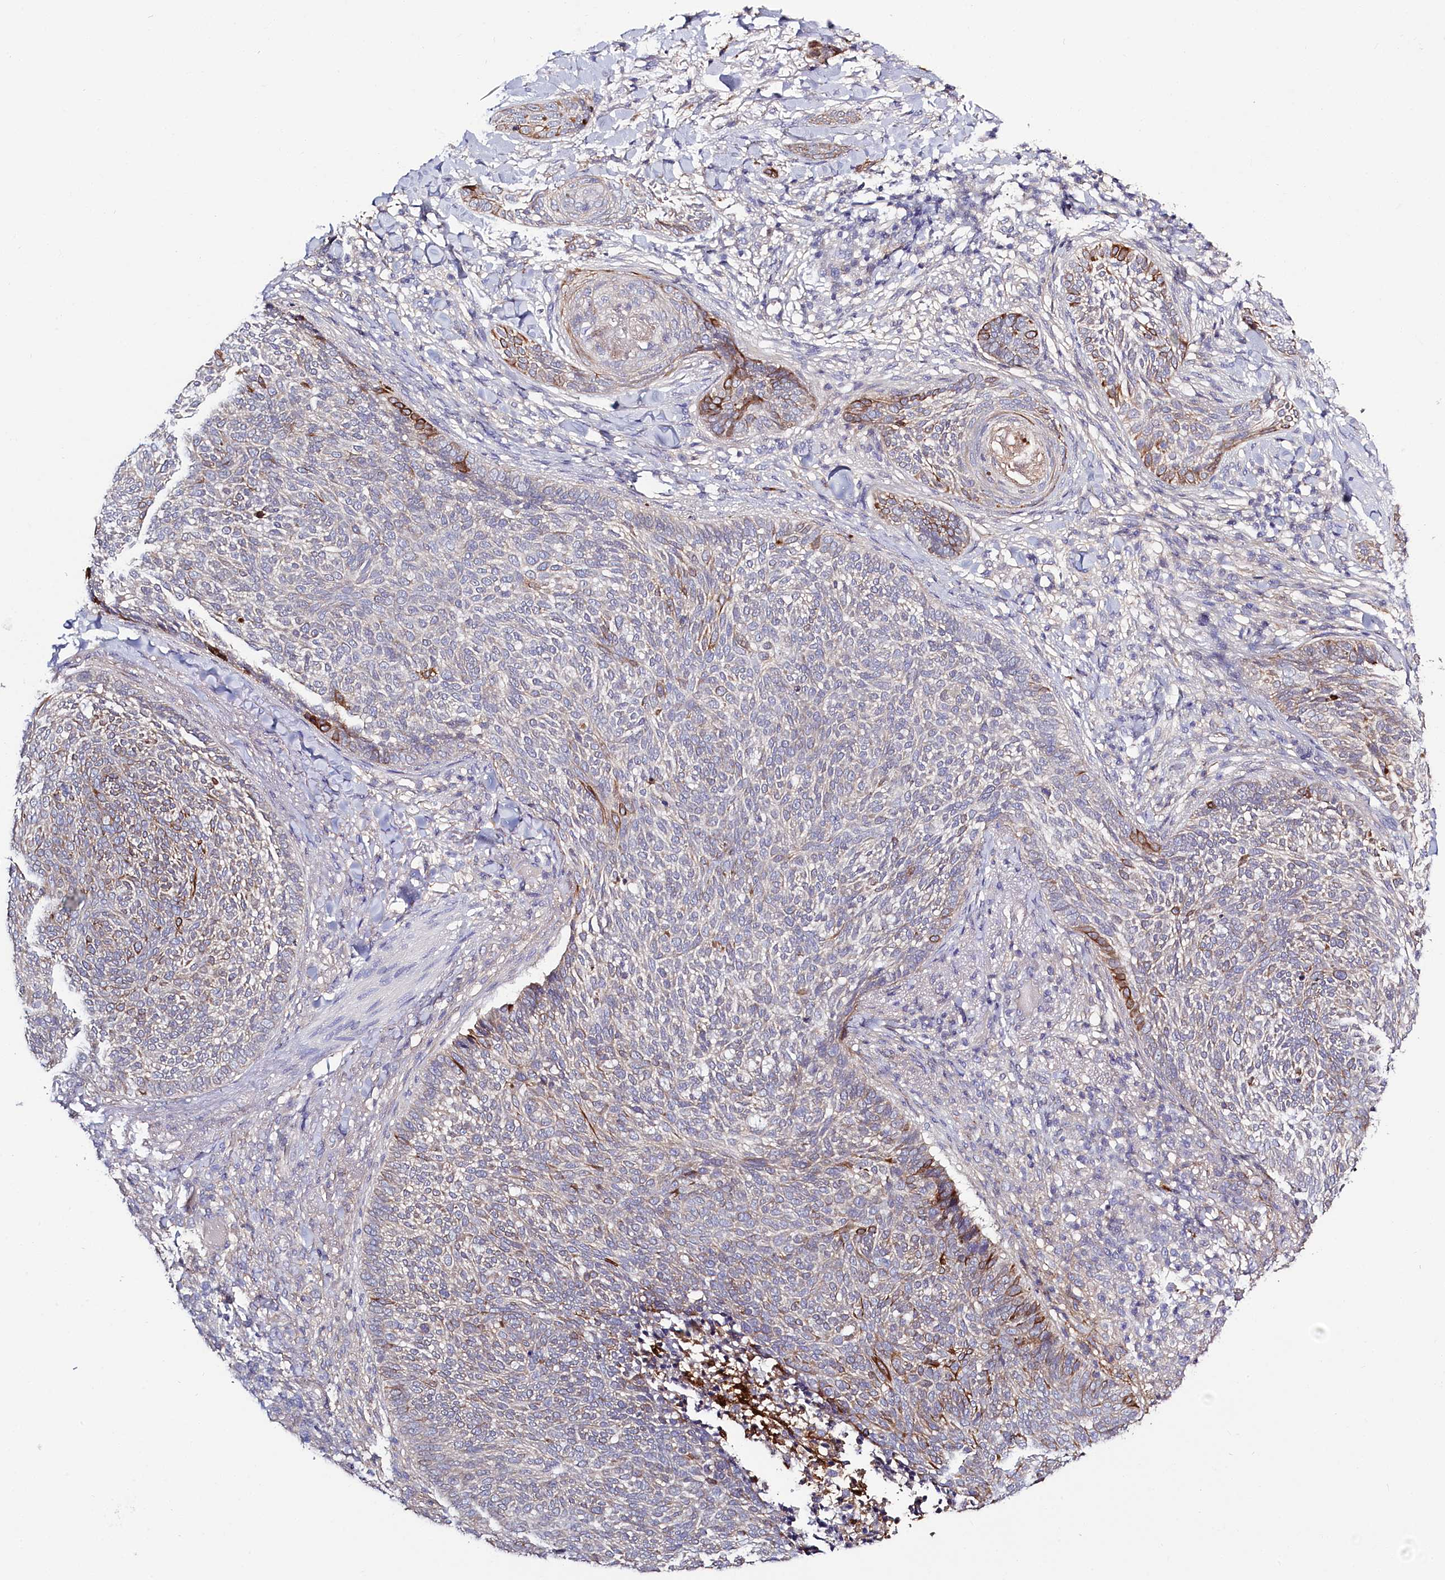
{"staining": {"intensity": "moderate", "quantity": "<25%", "location": "cytoplasmic/membranous"}, "tissue": "skin cancer", "cell_type": "Tumor cells", "image_type": "cancer", "snomed": [{"axis": "morphology", "description": "Basal cell carcinoma"}, {"axis": "topography", "description": "Skin"}], "caption": "High-magnification brightfield microscopy of skin cancer (basal cell carcinoma) stained with DAB (3,3'-diaminobenzidine) (brown) and counterstained with hematoxylin (blue). tumor cells exhibit moderate cytoplasmic/membranous staining is identified in approximately<25% of cells.", "gene": "PDE6D", "patient": {"sex": "male", "age": 85}}